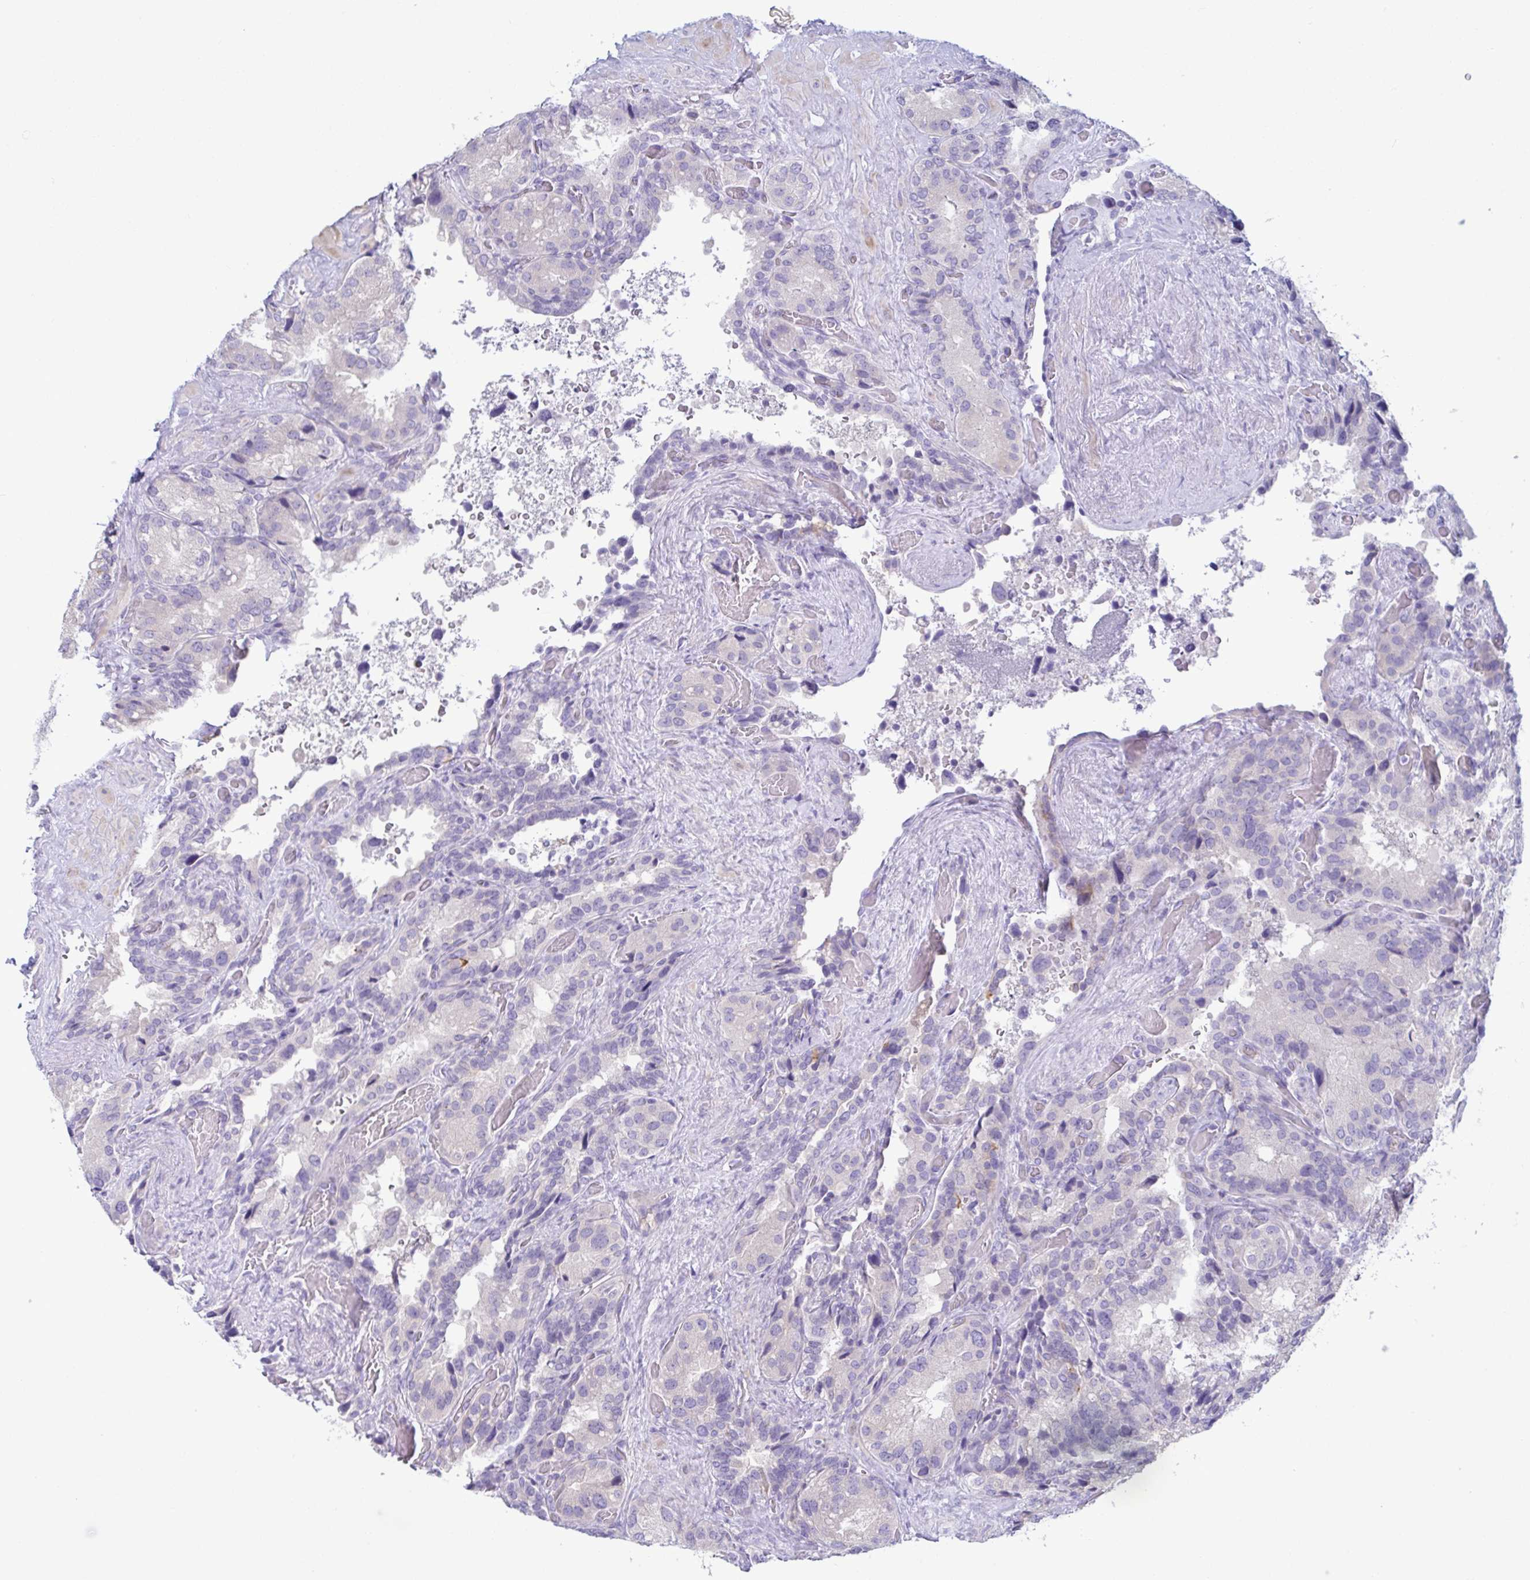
{"staining": {"intensity": "negative", "quantity": "none", "location": "none"}, "tissue": "seminal vesicle", "cell_type": "Glandular cells", "image_type": "normal", "snomed": [{"axis": "morphology", "description": "Normal tissue, NOS"}, {"axis": "topography", "description": "Seminal veicle"}], "caption": "Protein analysis of unremarkable seminal vesicle demonstrates no significant staining in glandular cells.", "gene": "TNNI2", "patient": {"sex": "male", "age": 60}}